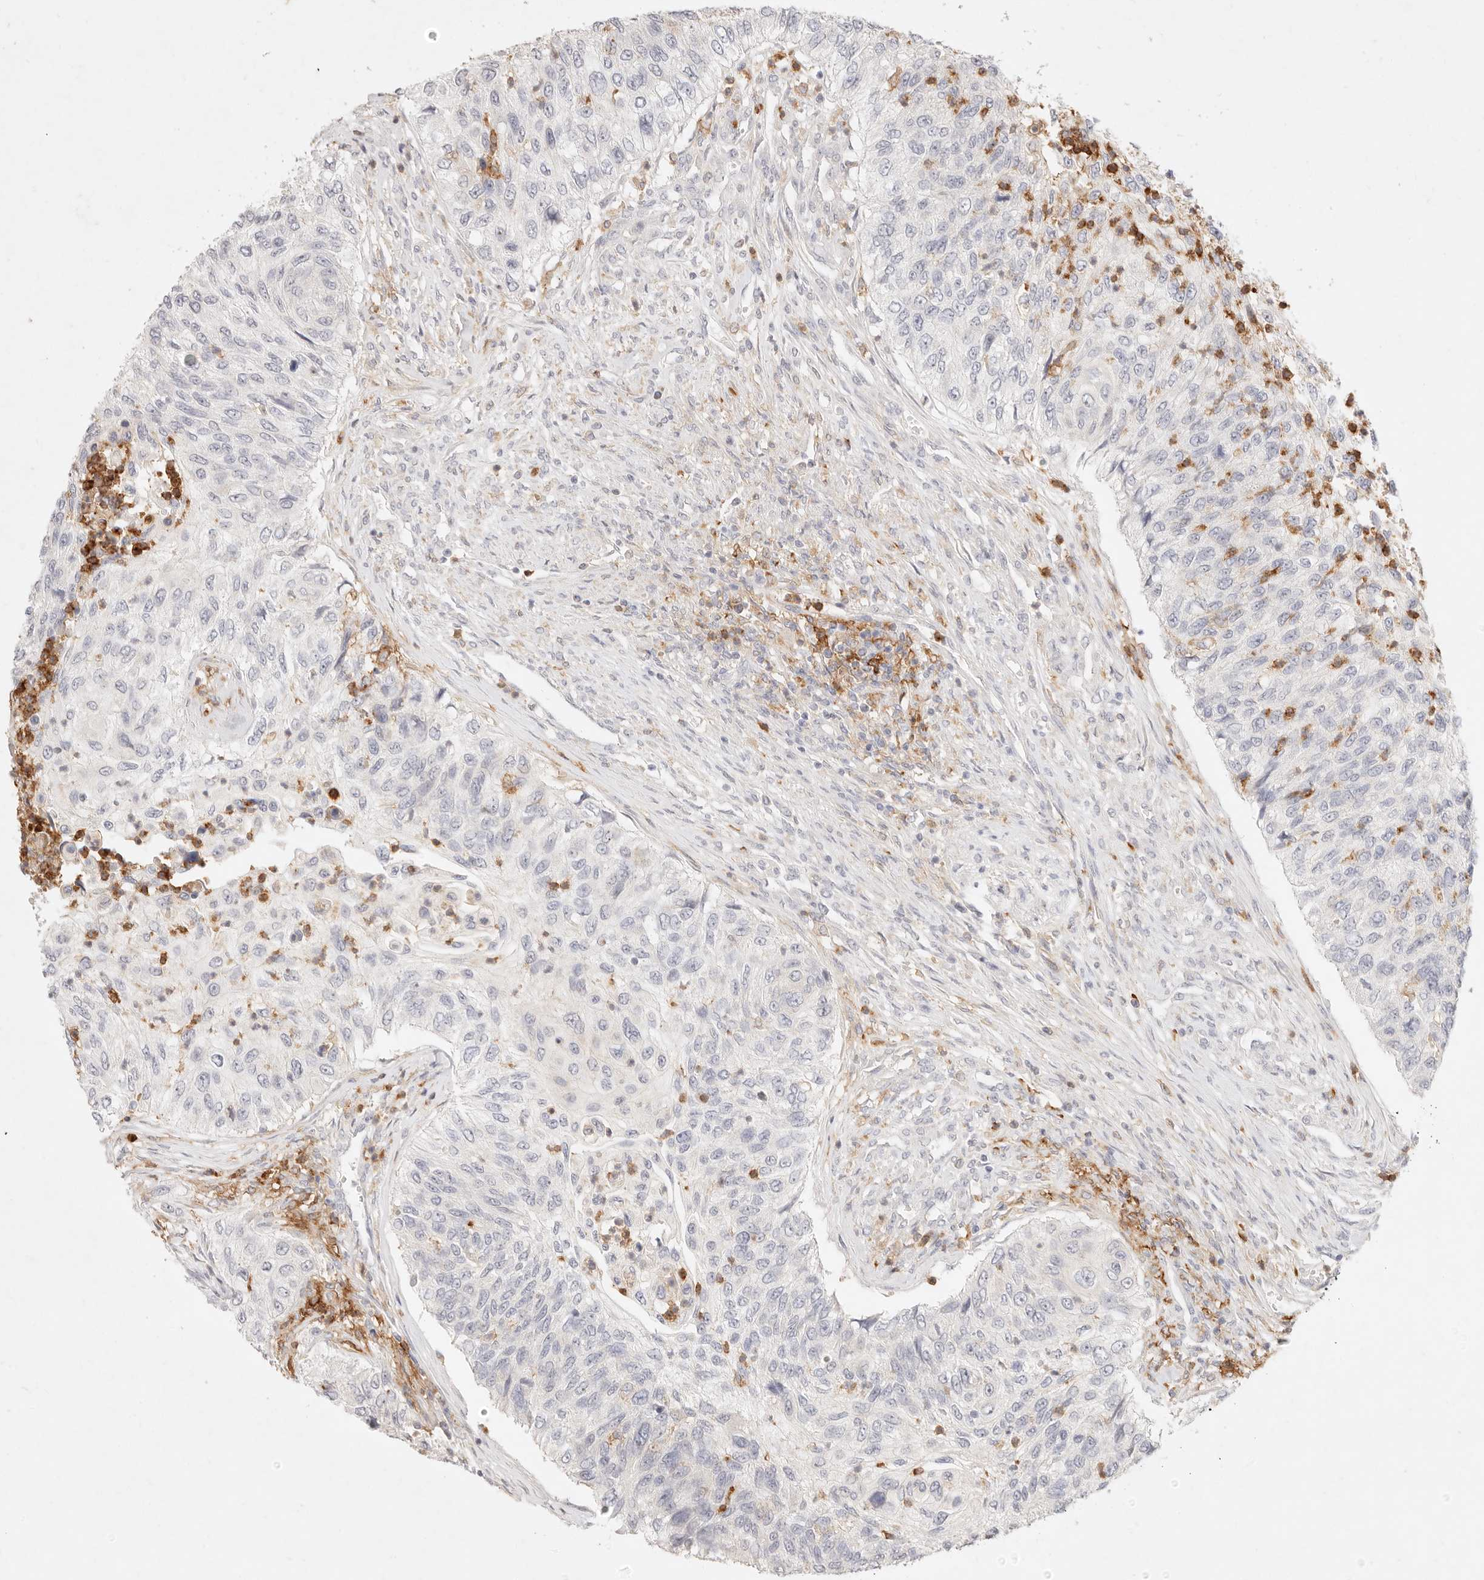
{"staining": {"intensity": "negative", "quantity": "none", "location": "none"}, "tissue": "urothelial cancer", "cell_type": "Tumor cells", "image_type": "cancer", "snomed": [{"axis": "morphology", "description": "Urothelial carcinoma, High grade"}, {"axis": "topography", "description": "Urinary bladder"}], "caption": "Human urothelial cancer stained for a protein using immunohistochemistry reveals no staining in tumor cells.", "gene": "GPR84", "patient": {"sex": "female", "age": 60}}